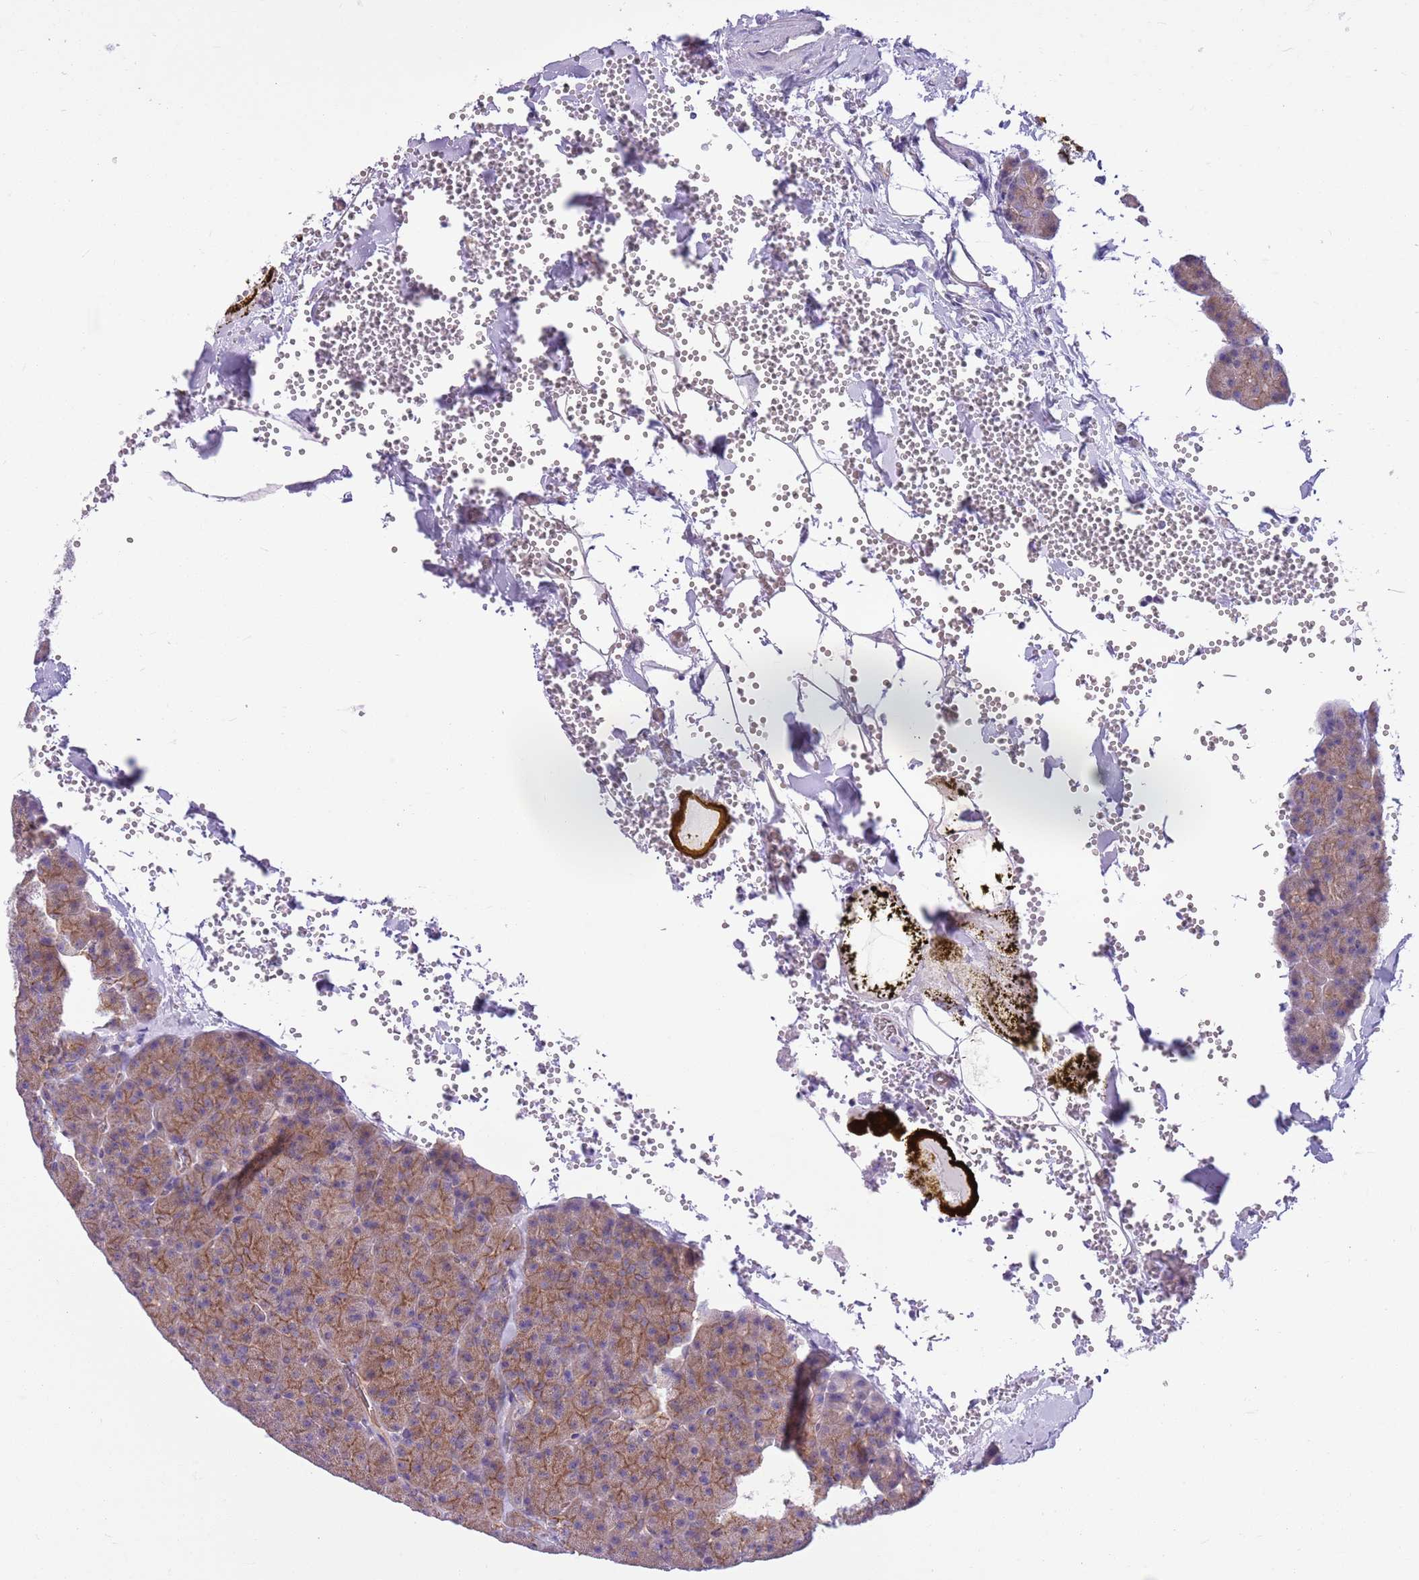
{"staining": {"intensity": "moderate", "quantity": ">75%", "location": "cytoplasmic/membranous"}, "tissue": "pancreas", "cell_type": "Exocrine glandular cells", "image_type": "normal", "snomed": [{"axis": "morphology", "description": "Normal tissue, NOS"}, {"axis": "morphology", "description": "Carcinoid, malignant, NOS"}, {"axis": "topography", "description": "Pancreas"}], "caption": "The photomicrograph shows immunohistochemical staining of benign pancreas. There is moderate cytoplasmic/membranous positivity is identified in about >75% of exocrine glandular cells. (Stains: DAB in brown, nuclei in blue, Microscopy: brightfield microscopy at high magnification).", "gene": "PARP8", "patient": {"sex": "female", "age": 35}}